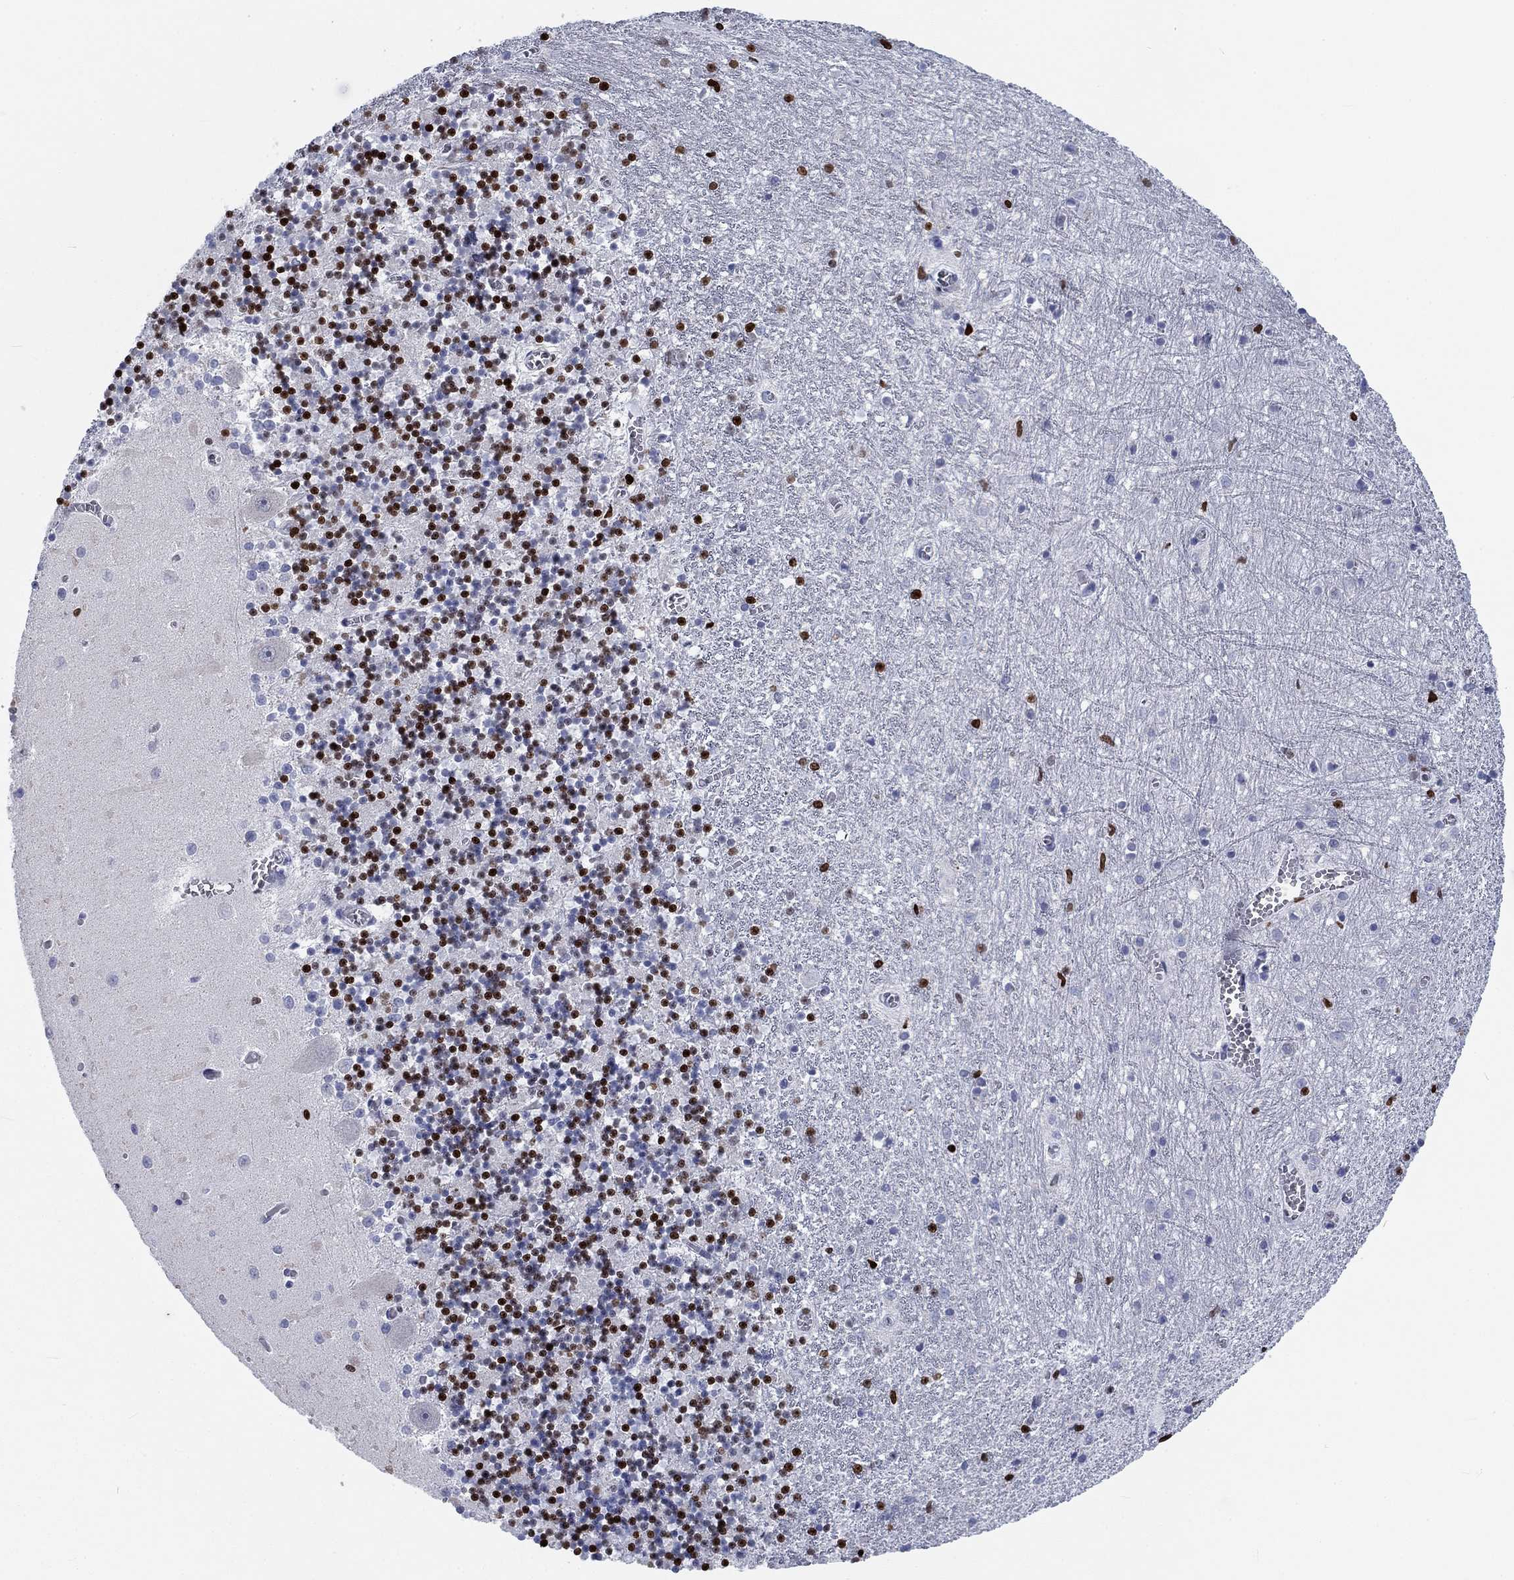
{"staining": {"intensity": "strong", "quantity": "<25%", "location": "nuclear"}, "tissue": "cerebellum", "cell_type": "Cells in granular layer", "image_type": "normal", "snomed": [{"axis": "morphology", "description": "Normal tissue, NOS"}, {"axis": "topography", "description": "Cerebellum"}], "caption": "Brown immunohistochemical staining in normal human cerebellum reveals strong nuclear staining in about <25% of cells in granular layer.", "gene": "H1", "patient": {"sex": "female", "age": 64}}